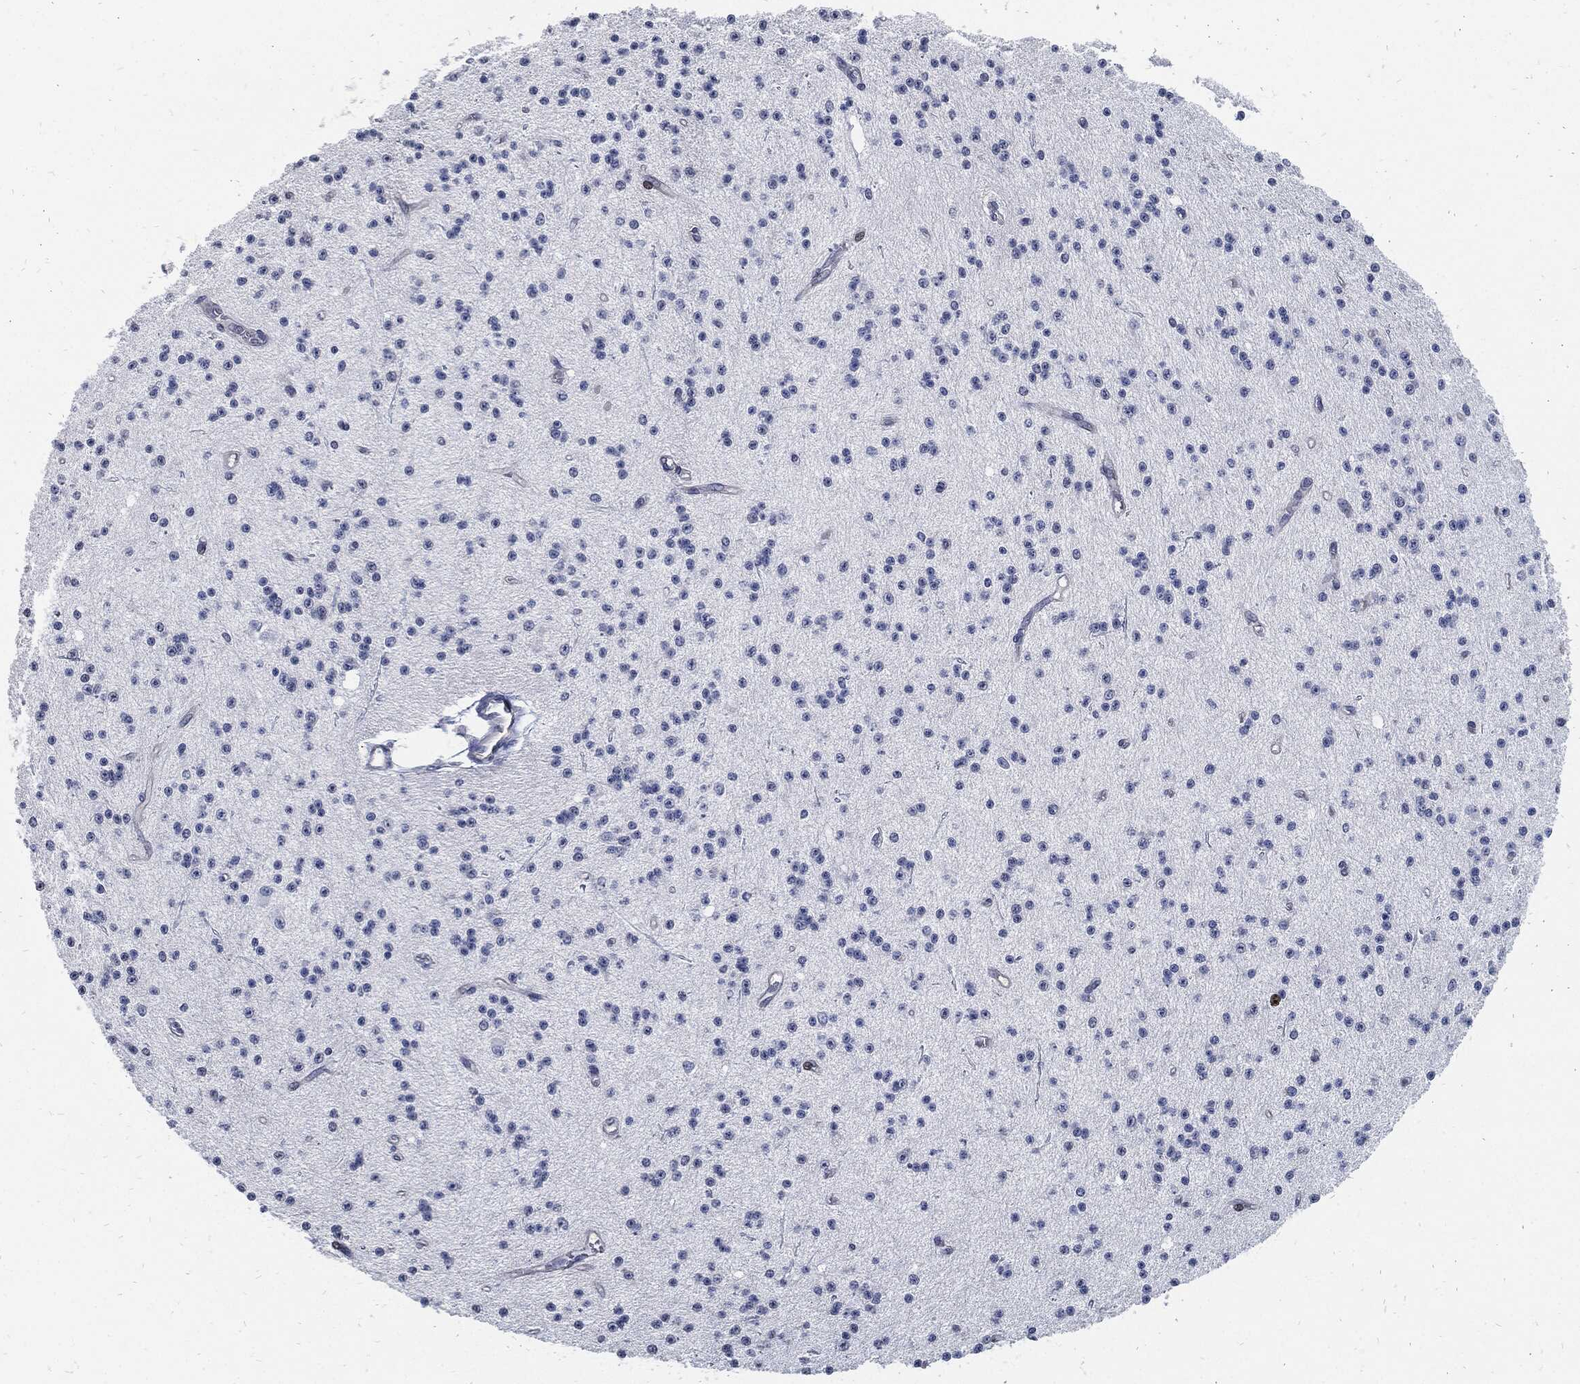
{"staining": {"intensity": "negative", "quantity": "none", "location": "none"}, "tissue": "glioma", "cell_type": "Tumor cells", "image_type": "cancer", "snomed": [{"axis": "morphology", "description": "Glioma, malignant, Low grade"}, {"axis": "topography", "description": "Brain"}], "caption": "A high-resolution photomicrograph shows immunohistochemistry (IHC) staining of malignant glioma (low-grade), which reveals no significant expression in tumor cells.", "gene": "MKI67", "patient": {"sex": "male", "age": 27}}